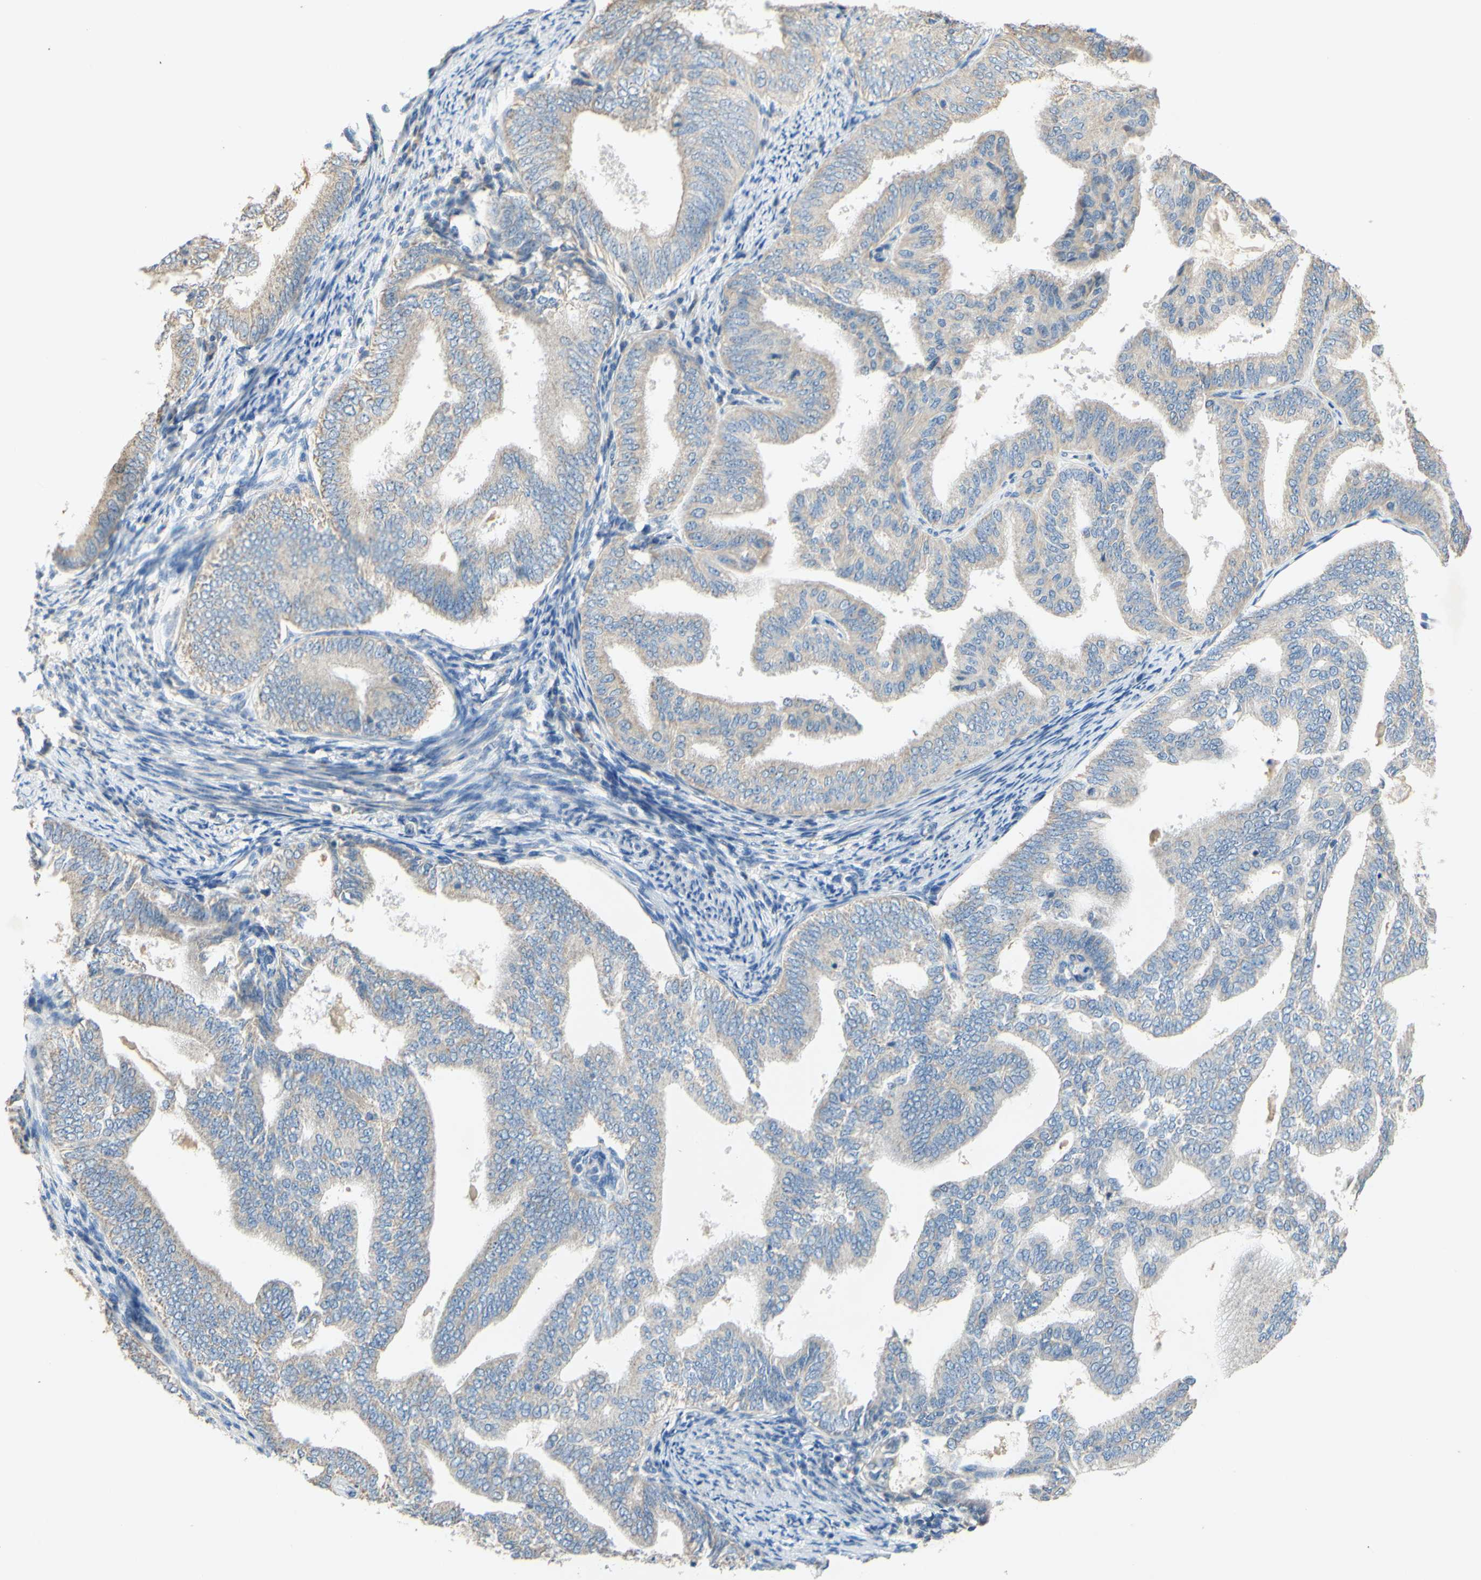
{"staining": {"intensity": "weak", "quantity": ">75%", "location": "cytoplasmic/membranous"}, "tissue": "endometrial cancer", "cell_type": "Tumor cells", "image_type": "cancer", "snomed": [{"axis": "morphology", "description": "Adenocarcinoma, NOS"}, {"axis": "topography", "description": "Endometrium"}], "caption": "A low amount of weak cytoplasmic/membranous positivity is present in about >75% of tumor cells in endometrial cancer tissue. The staining was performed using DAB to visualize the protein expression in brown, while the nuclei were stained in blue with hematoxylin (Magnification: 20x).", "gene": "PTGIS", "patient": {"sex": "female", "age": 58}}